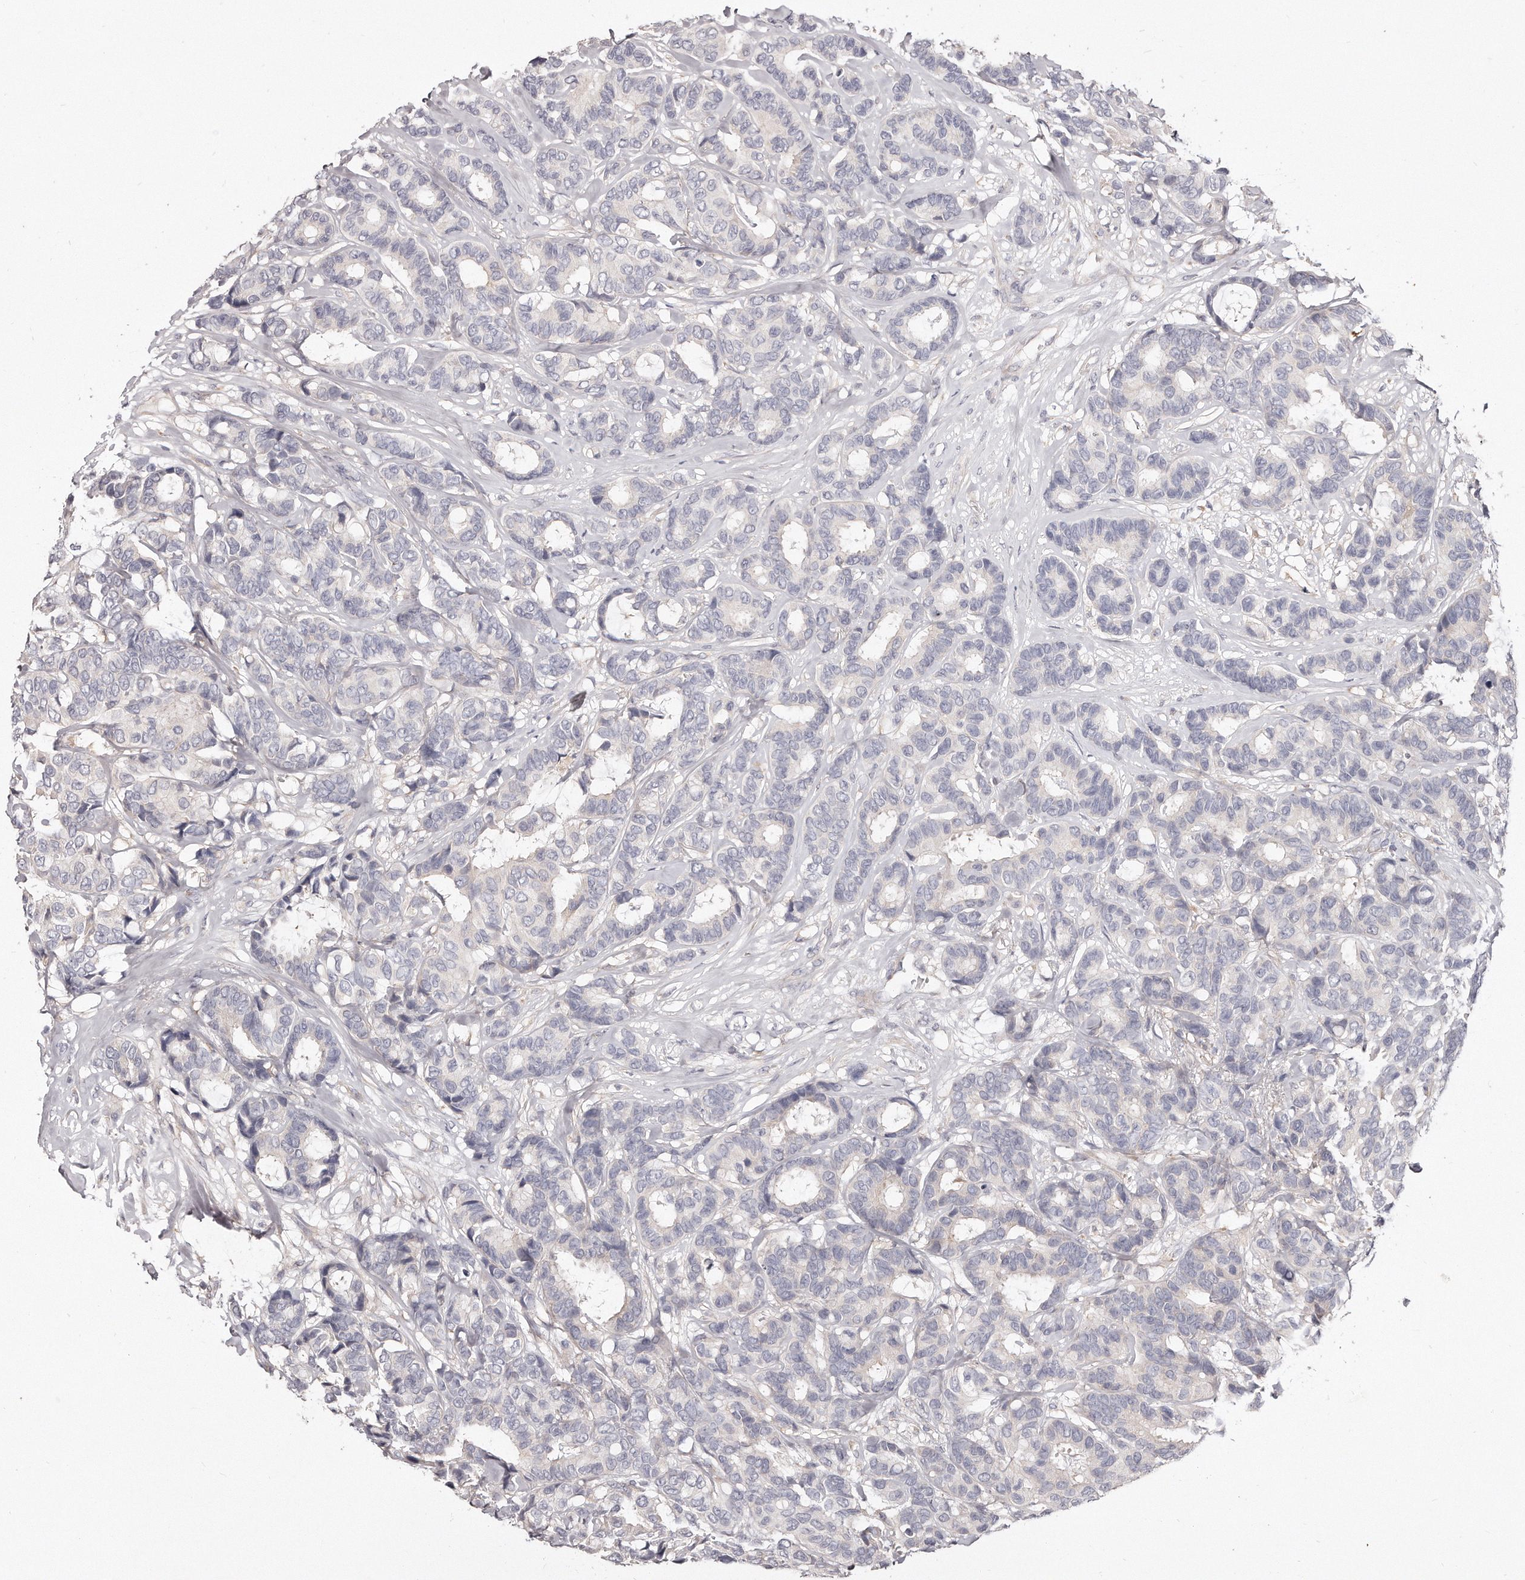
{"staining": {"intensity": "negative", "quantity": "none", "location": "none"}, "tissue": "breast cancer", "cell_type": "Tumor cells", "image_type": "cancer", "snomed": [{"axis": "morphology", "description": "Duct carcinoma"}, {"axis": "topography", "description": "Breast"}], "caption": "High magnification brightfield microscopy of breast intraductal carcinoma stained with DAB (3,3'-diaminobenzidine) (brown) and counterstained with hematoxylin (blue): tumor cells show no significant positivity.", "gene": "TTLL4", "patient": {"sex": "female", "age": 87}}